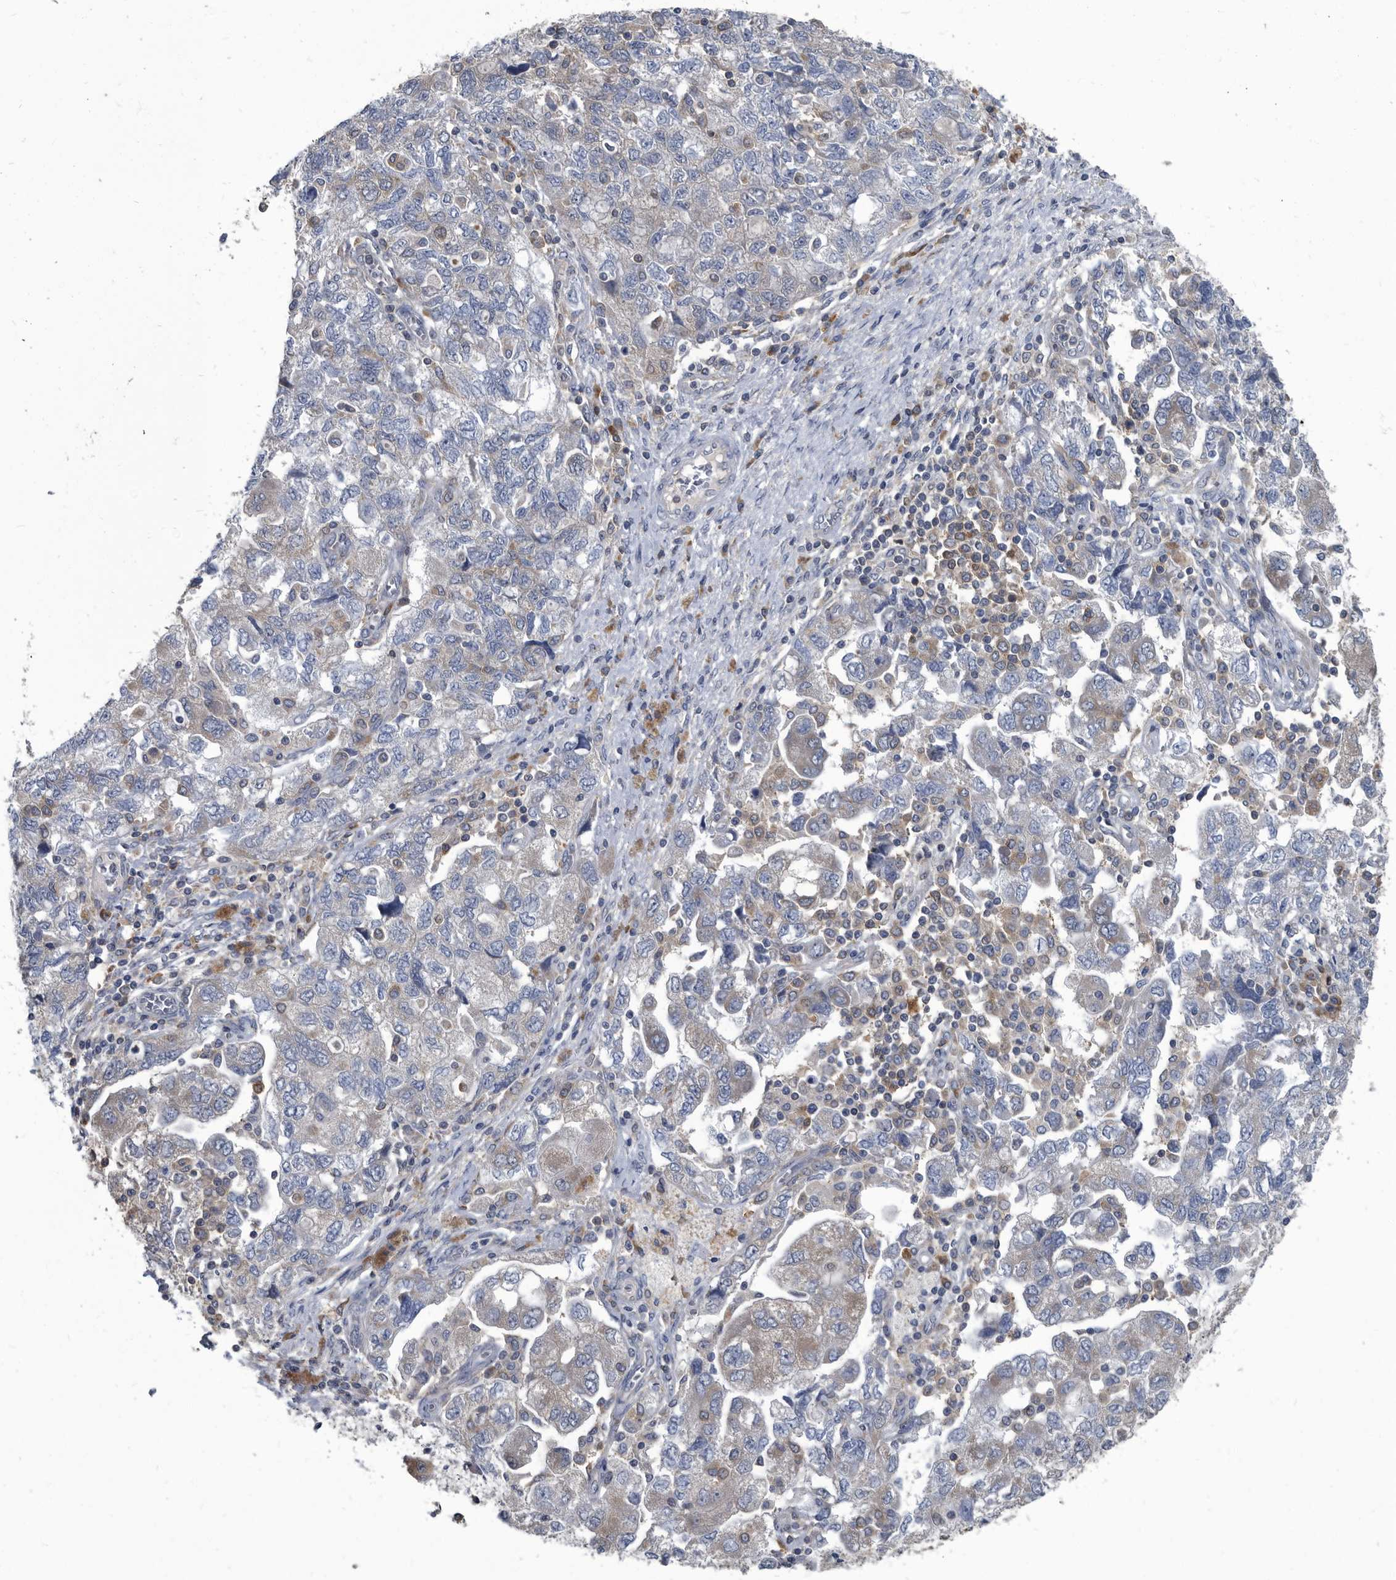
{"staining": {"intensity": "weak", "quantity": "<25%", "location": "cytoplasmic/membranous"}, "tissue": "ovarian cancer", "cell_type": "Tumor cells", "image_type": "cancer", "snomed": [{"axis": "morphology", "description": "Carcinoma, NOS"}, {"axis": "morphology", "description": "Cystadenocarcinoma, serous, NOS"}, {"axis": "topography", "description": "Ovary"}], "caption": "IHC of ovarian cancer shows no positivity in tumor cells. (Brightfield microscopy of DAB (3,3'-diaminobenzidine) immunohistochemistry (IHC) at high magnification).", "gene": "CDV3", "patient": {"sex": "female", "age": 69}}